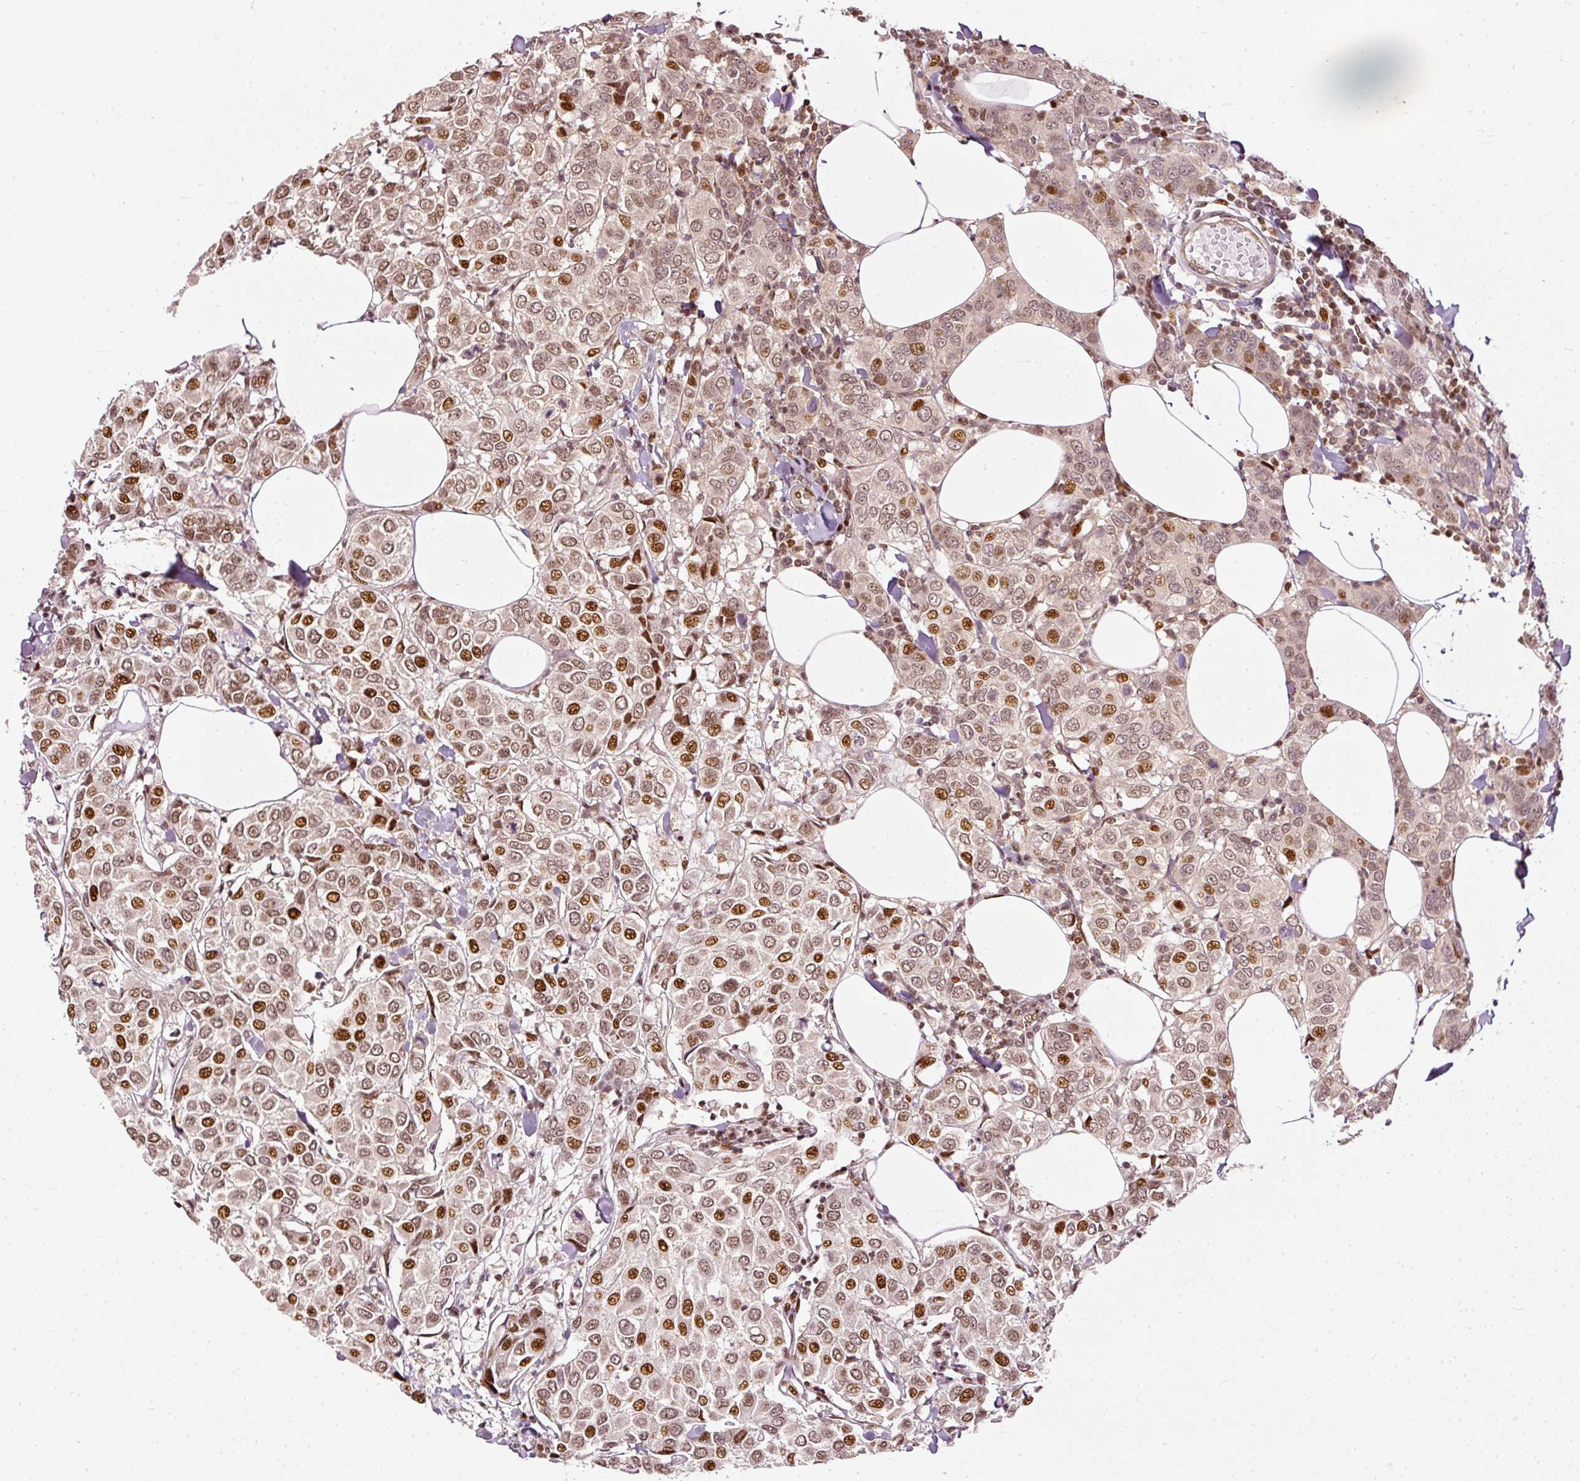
{"staining": {"intensity": "moderate", "quantity": ">75%", "location": "nuclear"}, "tissue": "breast cancer", "cell_type": "Tumor cells", "image_type": "cancer", "snomed": [{"axis": "morphology", "description": "Duct carcinoma"}, {"axis": "topography", "description": "Breast"}], "caption": "Moderate nuclear staining is present in approximately >75% of tumor cells in invasive ductal carcinoma (breast).", "gene": "ZNF778", "patient": {"sex": "female", "age": 55}}